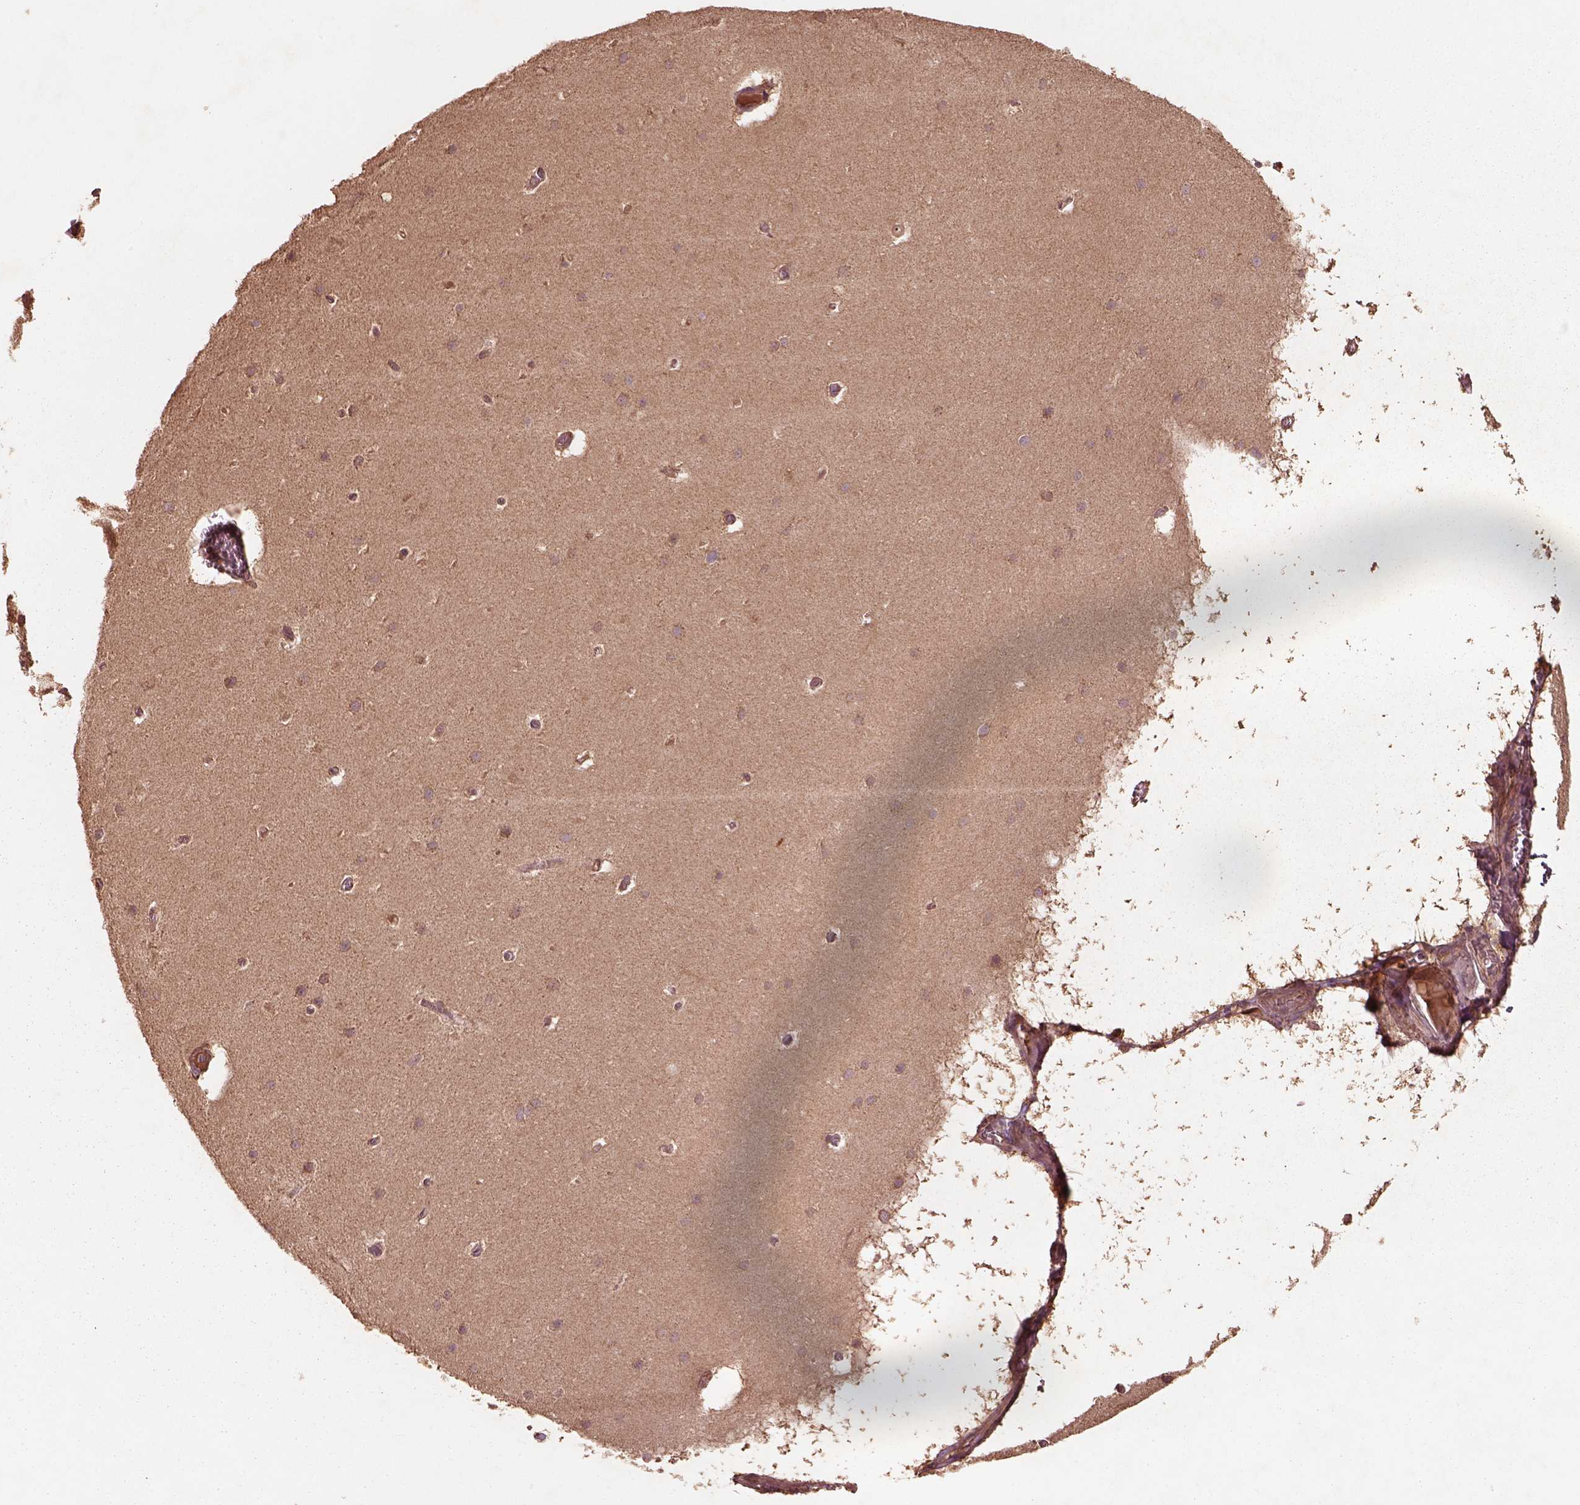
{"staining": {"intensity": "moderate", "quantity": "25%-75%", "location": "cytoplasmic/membranous"}, "tissue": "cerebellum", "cell_type": "Cells in granular layer", "image_type": "normal", "snomed": [{"axis": "morphology", "description": "Normal tissue, NOS"}, {"axis": "topography", "description": "Cerebellum"}], "caption": "This photomicrograph reveals IHC staining of benign human cerebellum, with medium moderate cytoplasmic/membranous positivity in about 25%-75% of cells in granular layer.", "gene": "TRADD", "patient": {"sex": "male", "age": 70}}